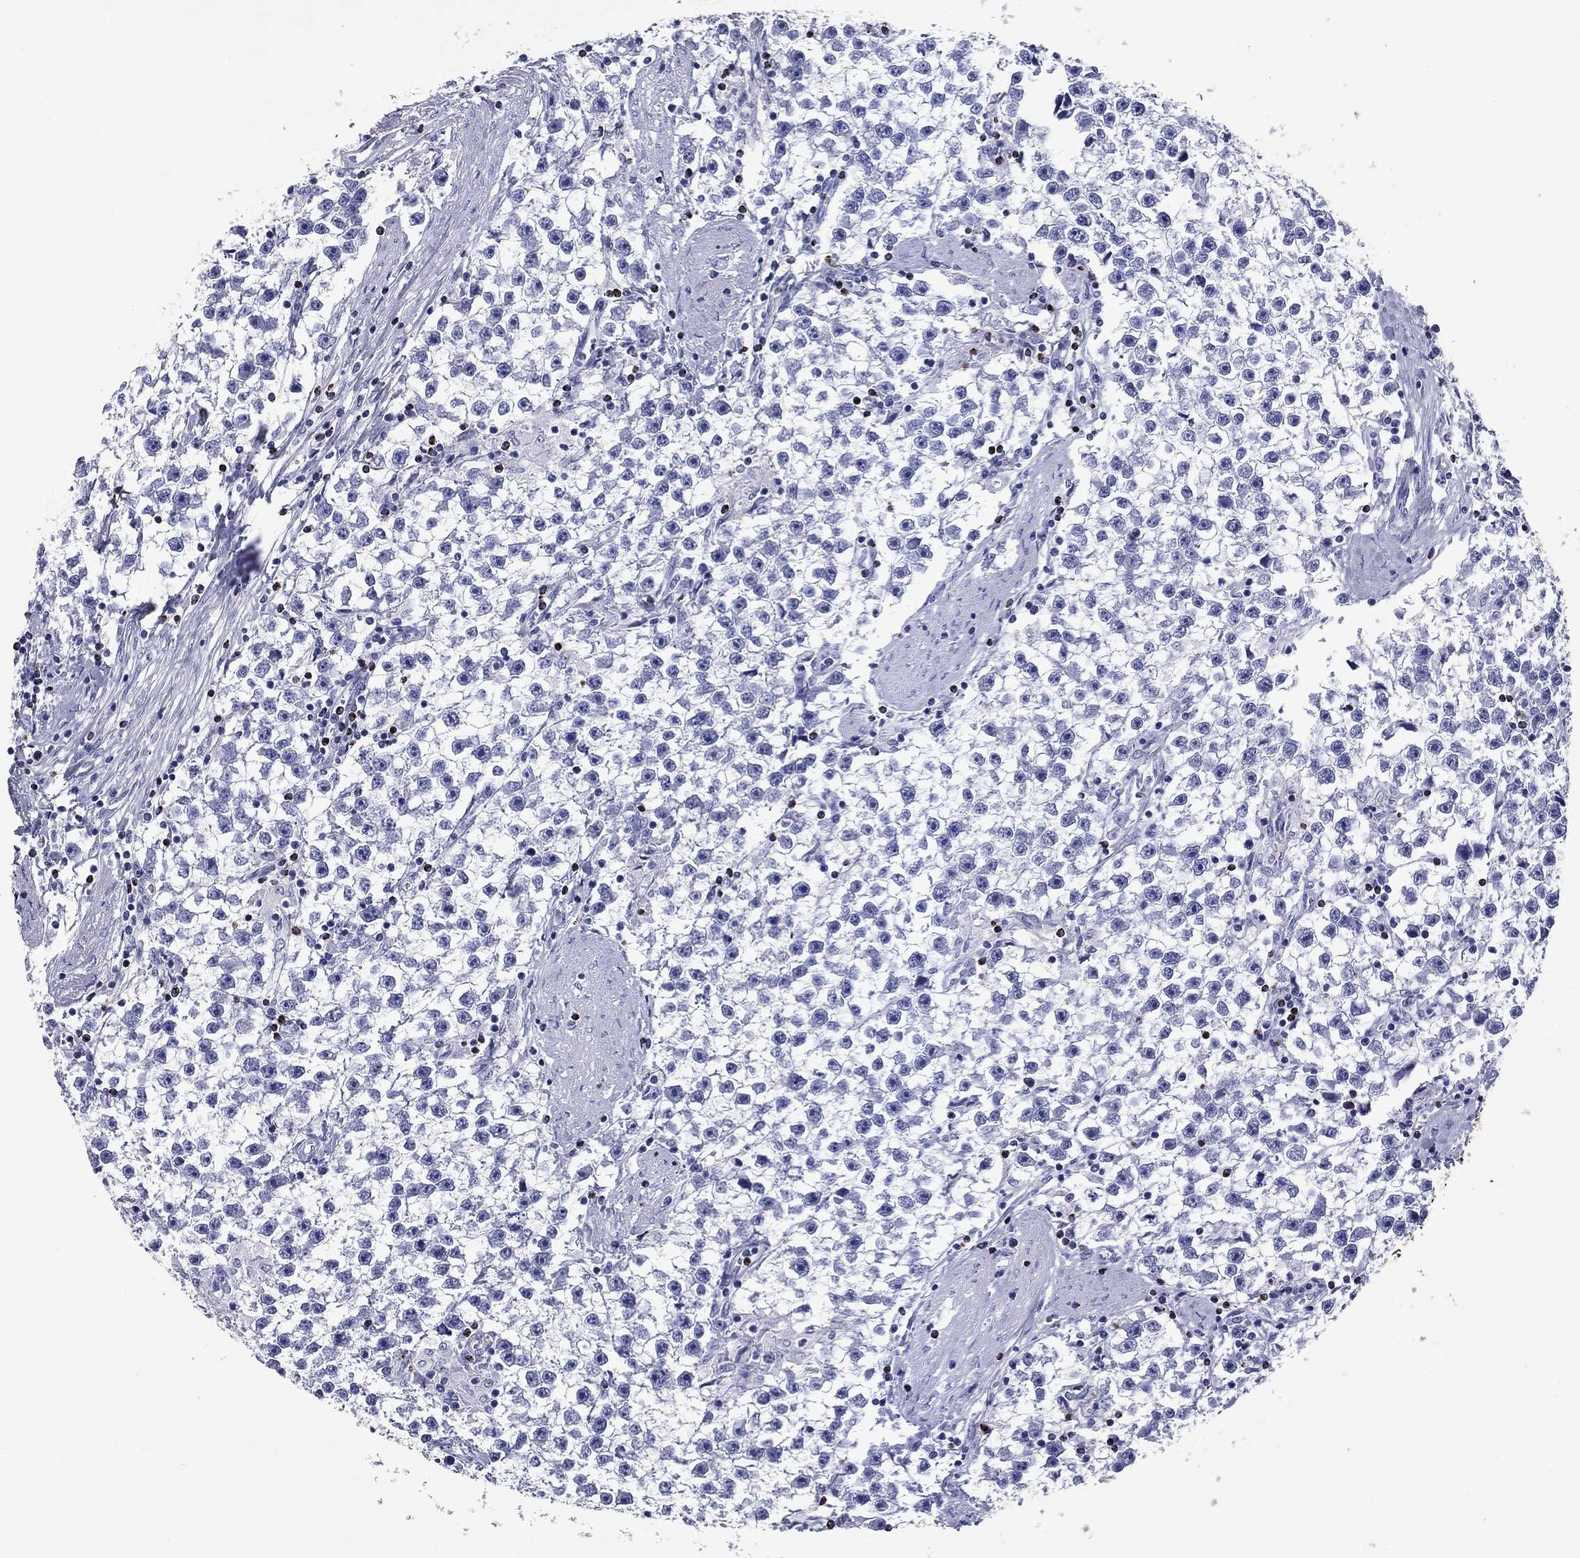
{"staining": {"intensity": "negative", "quantity": "none", "location": "none"}, "tissue": "testis cancer", "cell_type": "Tumor cells", "image_type": "cancer", "snomed": [{"axis": "morphology", "description": "Seminoma, NOS"}, {"axis": "topography", "description": "Testis"}], "caption": "Immunohistochemistry (IHC) of testis cancer shows no staining in tumor cells.", "gene": "GZMK", "patient": {"sex": "male", "age": 59}}